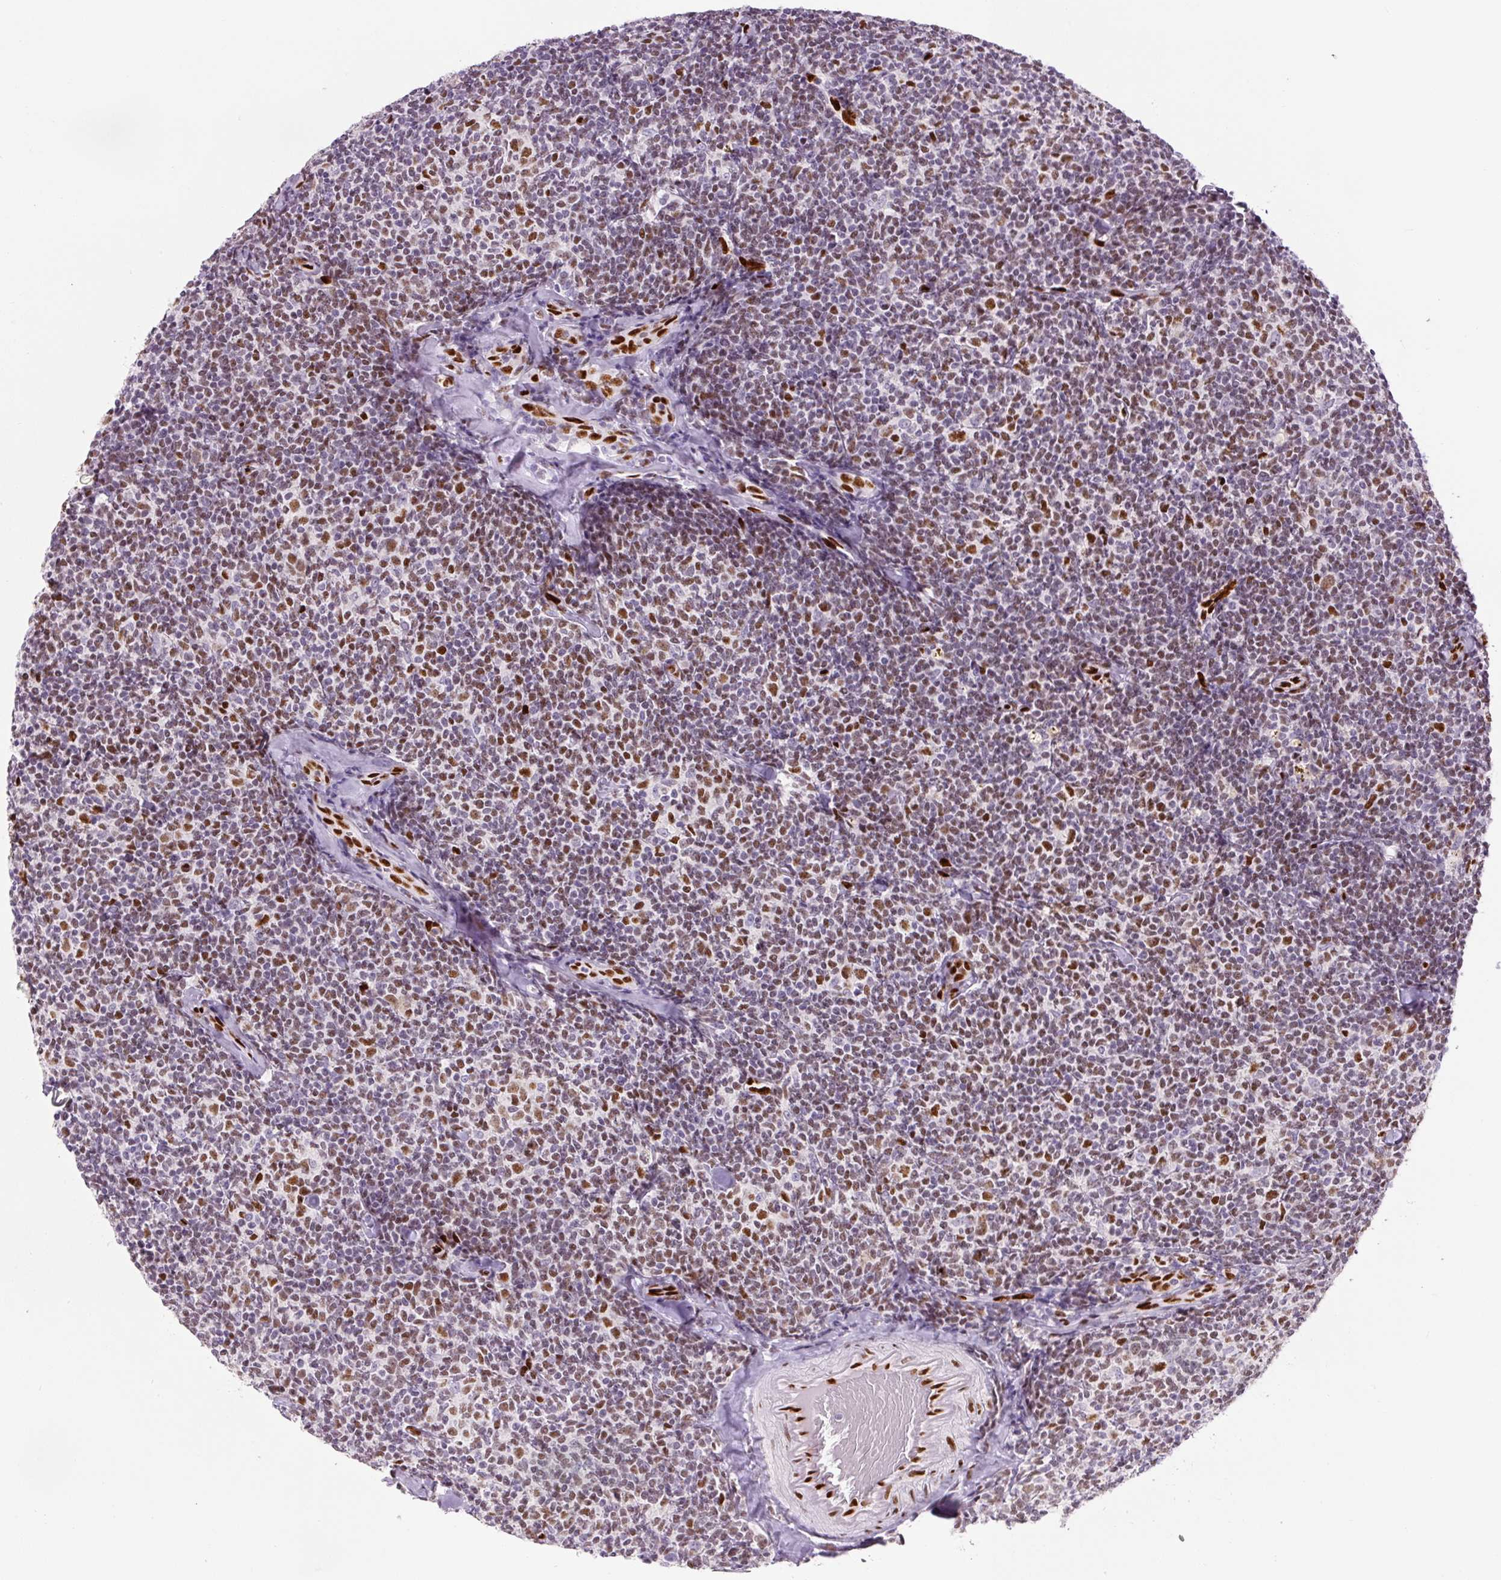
{"staining": {"intensity": "moderate", "quantity": ">75%", "location": "nuclear"}, "tissue": "lymphoma", "cell_type": "Tumor cells", "image_type": "cancer", "snomed": [{"axis": "morphology", "description": "Malignant lymphoma, non-Hodgkin's type, Low grade"}, {"axis": "topography", "description": "Lymph node"}], "caption": "About >75% of tumor cells in human lymphoma demonstrate moderate nuclear protein expression as visualized by brown immunohistochemical staining.", "gene": "ZEB1", "patient": {"sex": "female", "age": 56}}